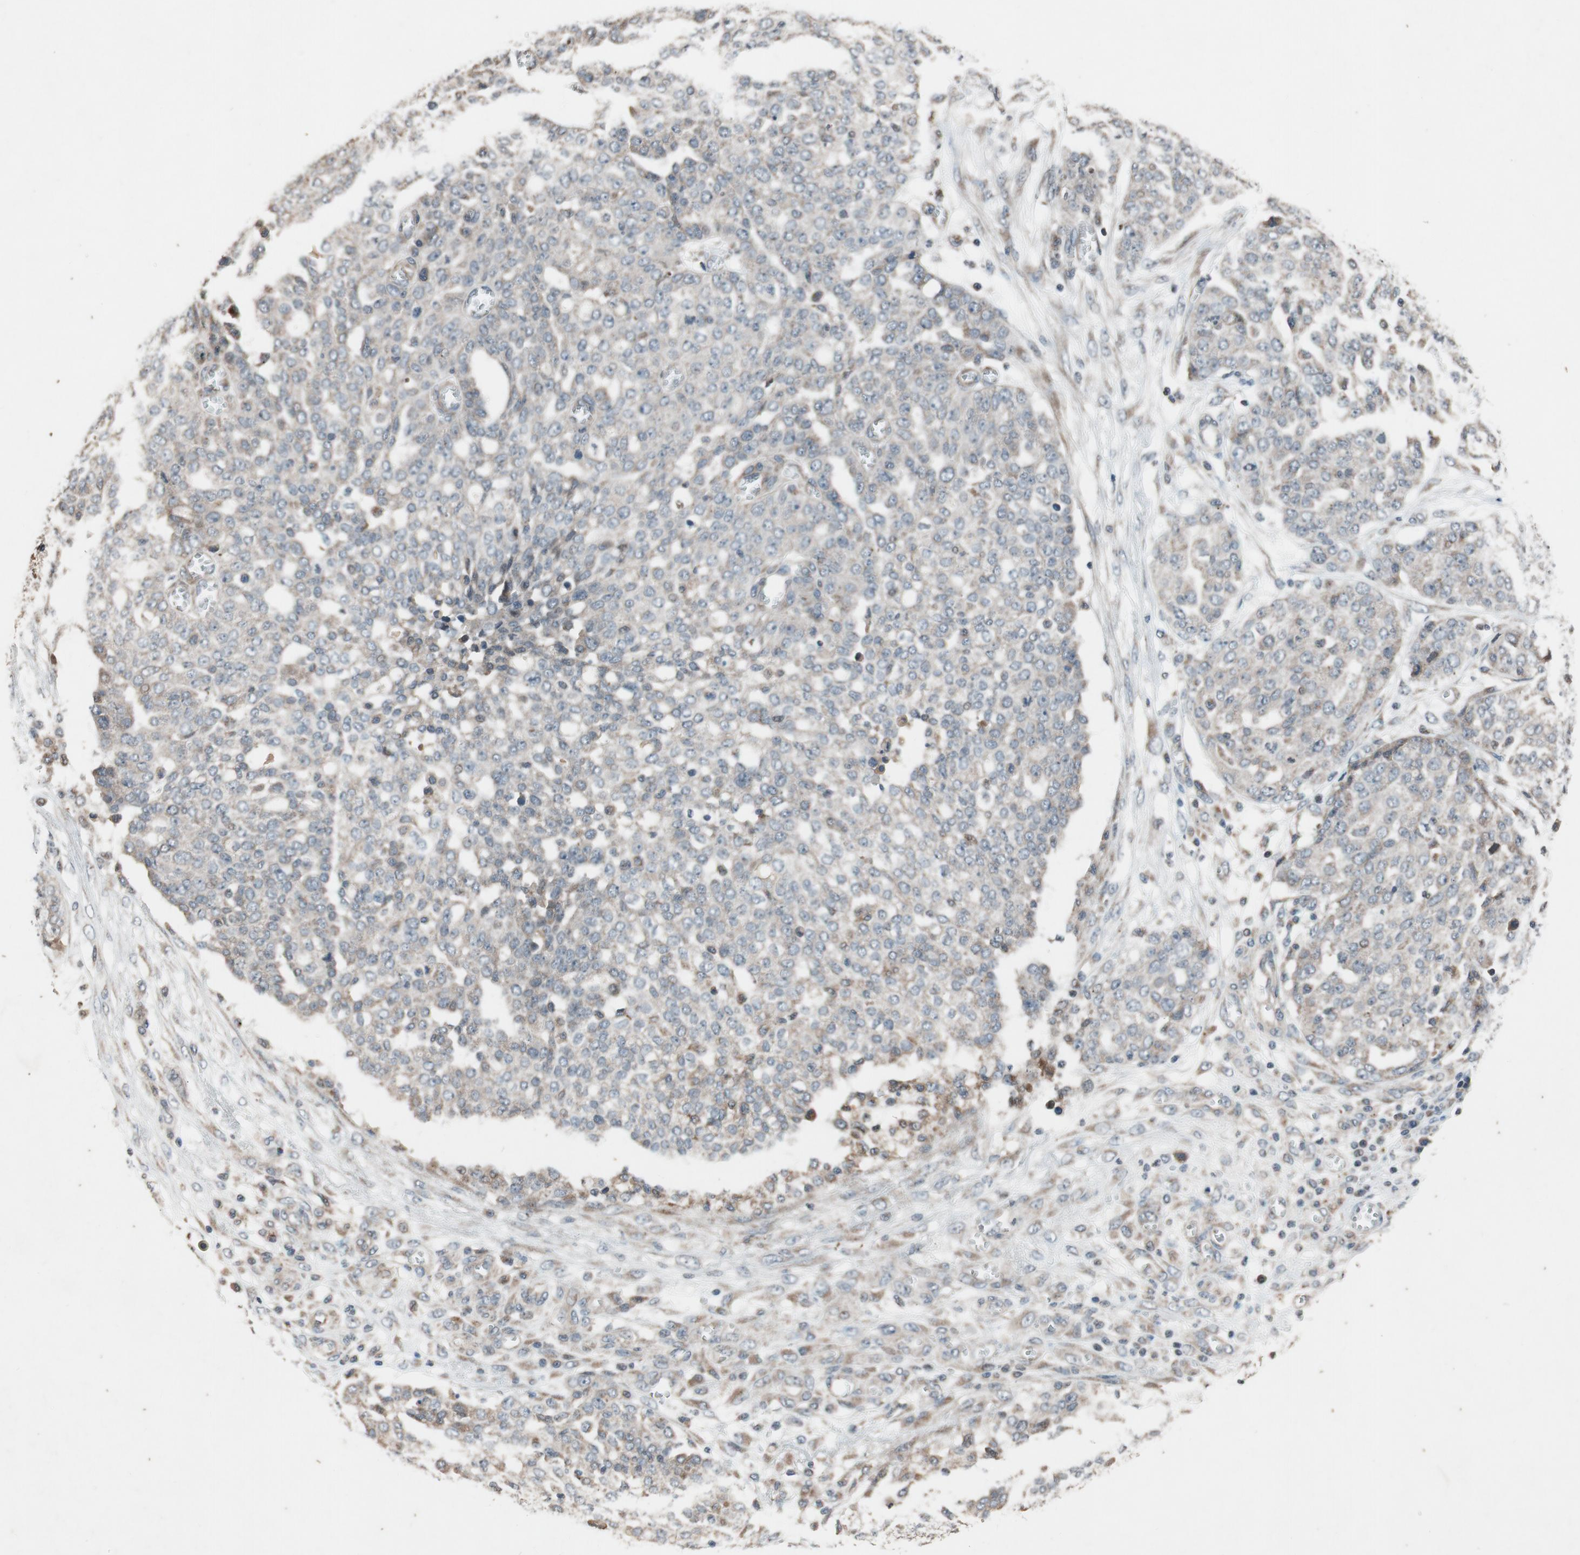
{"staining": {"intensity": "weak", "quantity": ">75%", "location": "cytoplasmic/membranous"}, "tissue": "ovarian cancer", "cell_type": "Tumor cells", "image_type": "cancer", "snomed": [{"axis": "morphology", "description": "Cystadenocarcinoma, serous, NOS"}, {"axis": "topography", "description": "Soft tissue"}, {"axis": "topography", "description": "Ovary"}], "caption": "A brown stain shows weak cytoplasmic/membranous positivity of a protein in ovarian cancer tumor cells.", "gene": "ATP2C1", "patient": {"sex": "female", "age": 57}}